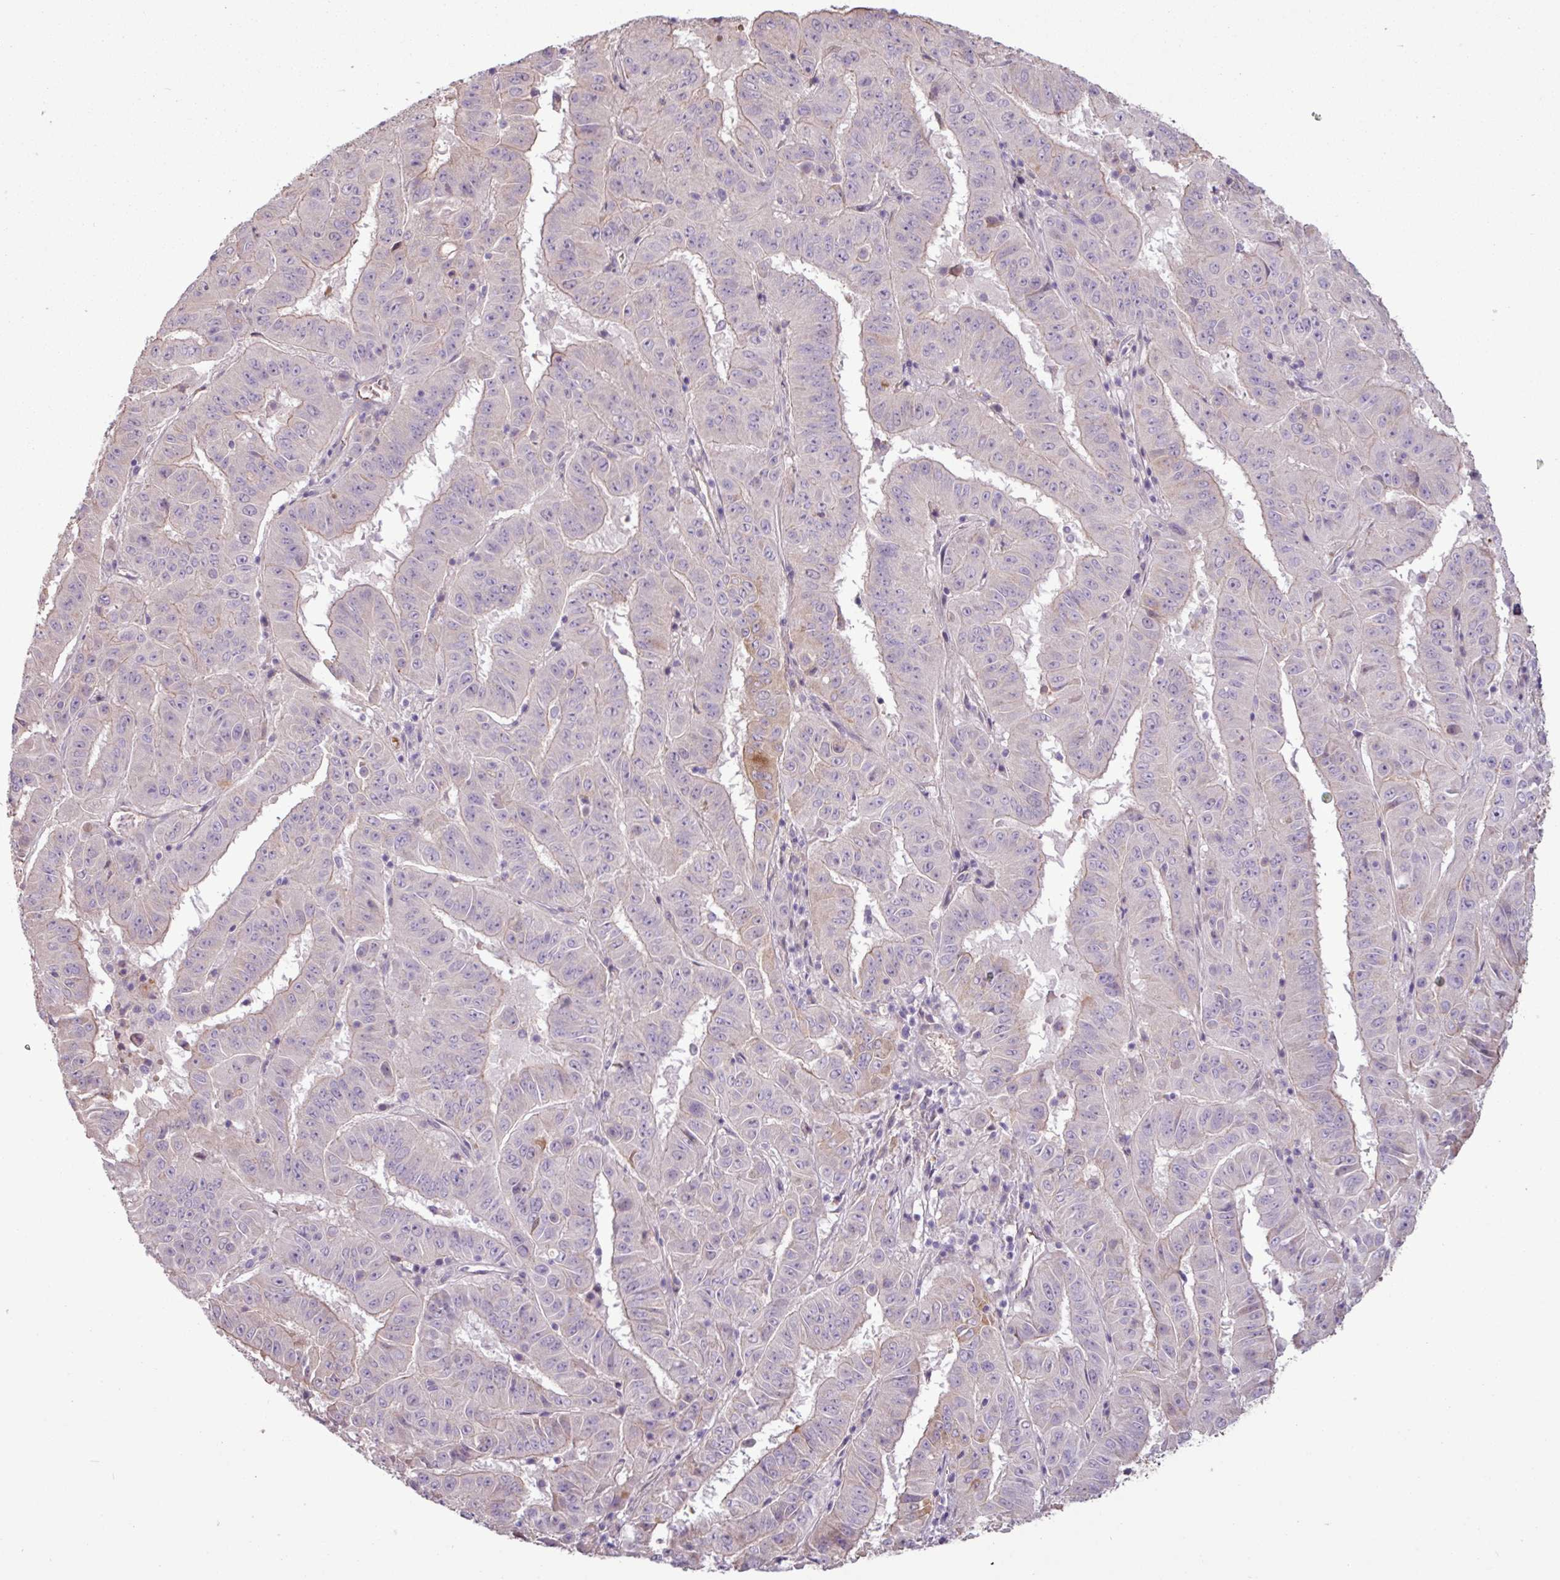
{"staining": {"intensity": "negative", "quantity": "none", "location": "none"}, "tissue": "pancreatic cancer", "cell_type": "Tumor cells", "image_type": "cancer", "snomed": [{"axis": "morphology", "description": "Adenocarcinoma, NOS"}, {"axis": "topography", "description": "Pancreas"}], "caption": "A high-resolution micrograph shows immunohistochemistry staining of pancreatic cancer, which reveals no significant staining in tumor cells. (Brightfield microscopy of DAB immunohistochemistry (IHC) at high magnification).", "gene": "C4B", "patient": {"sex": "male", "age": 63}}